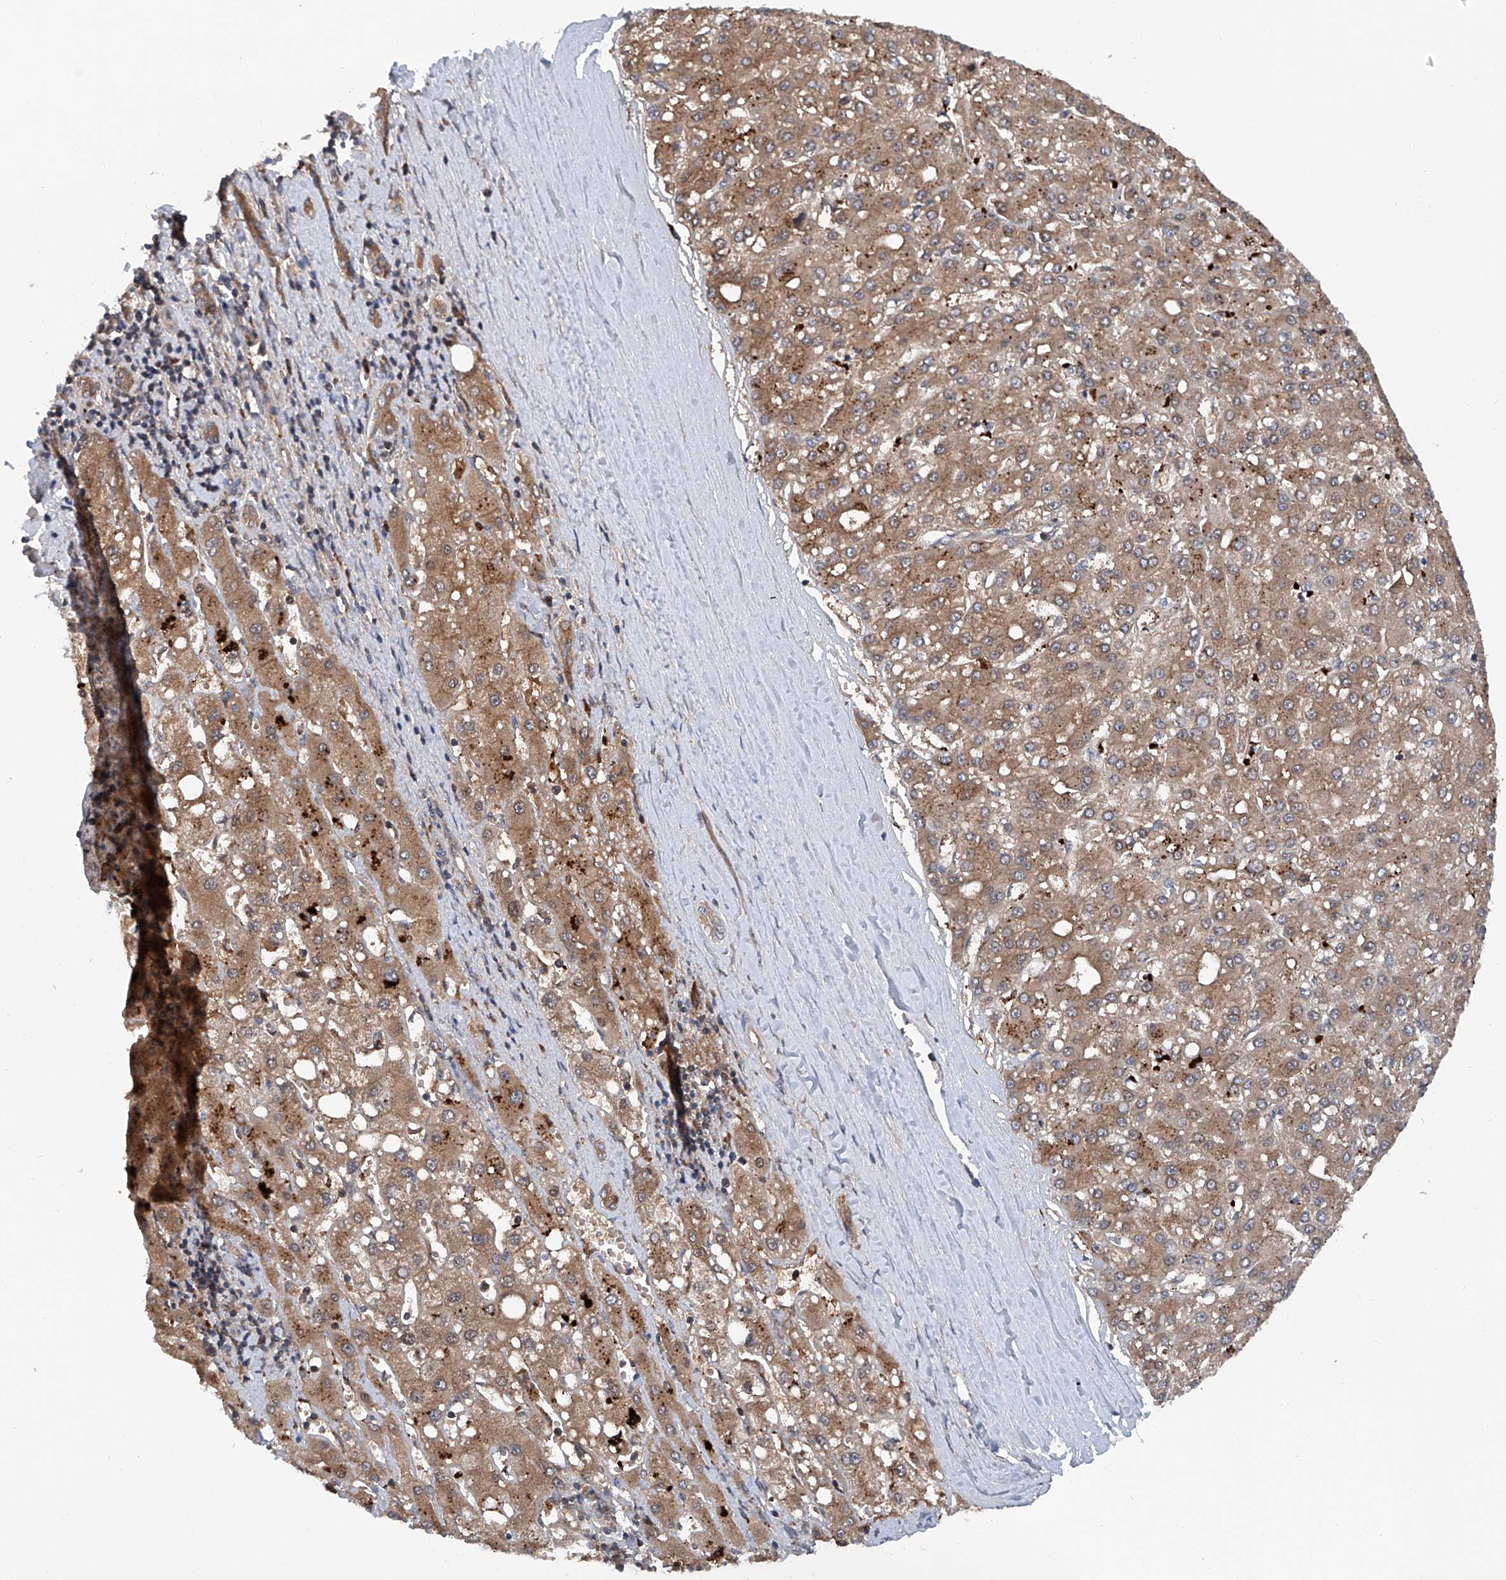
{"staining": {"intensity": "moderate", "quantity": ">75%", "location": "cytoplasmic/membranous"}, "tissue": "liver cancer", "cell_type": "Tumor cells", "image_type": "cancer", "snomed": [{"axis": "morphology", "description": "Carcinoma, Hepatocellular, NOS"}, {"axis": "topography", "description": "Liver"}], "caption": "Liver hepatocellular carcinoma tissue displays moderate cytoplasmic/membranous staining in approximately >75% of tumor cells", "gene": "ASCC3", "patient": {"sex": "male", "age": 67}}